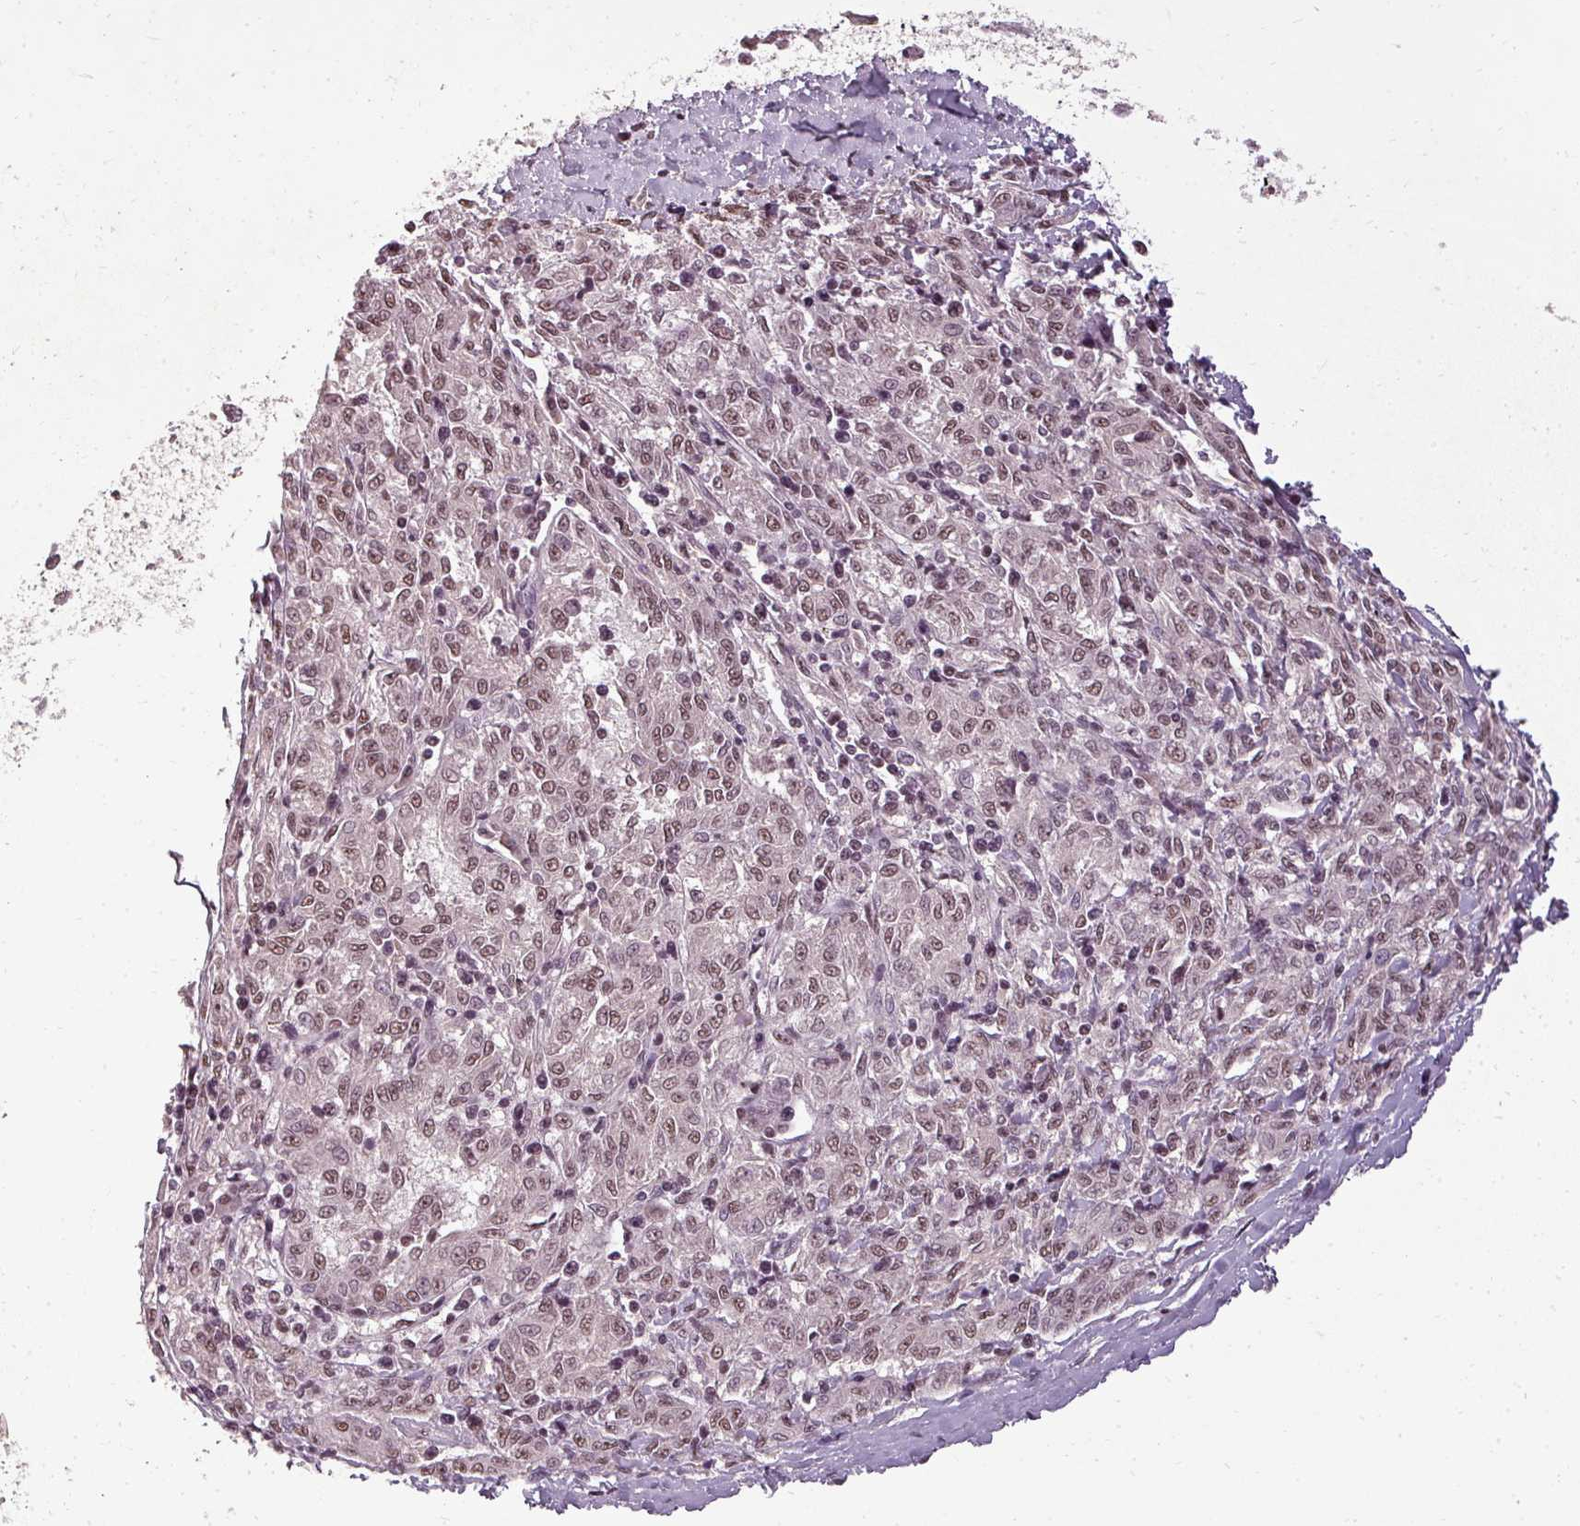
{"staining": {"intensity": "moderate", "quantity": ">75%", "location": "nuclear"}, "tissue": "melanoma", "cell_type": "Tumor cells", "image_type": "cancer", "snomed": [{"axis": "morphology", "description": "Malignant melanoma, NOS"}, {"axis": "topography", "description": "Skin"}], "caption": "Protein staining of melanoma tissue displays moderate nuclear staining in about >75% of tumor cells. (brown staining indicates protein expression, while blue staining denotes nuclei).", "gene": "BCAS3", "patient": {"sex": "female", "age": 72}}